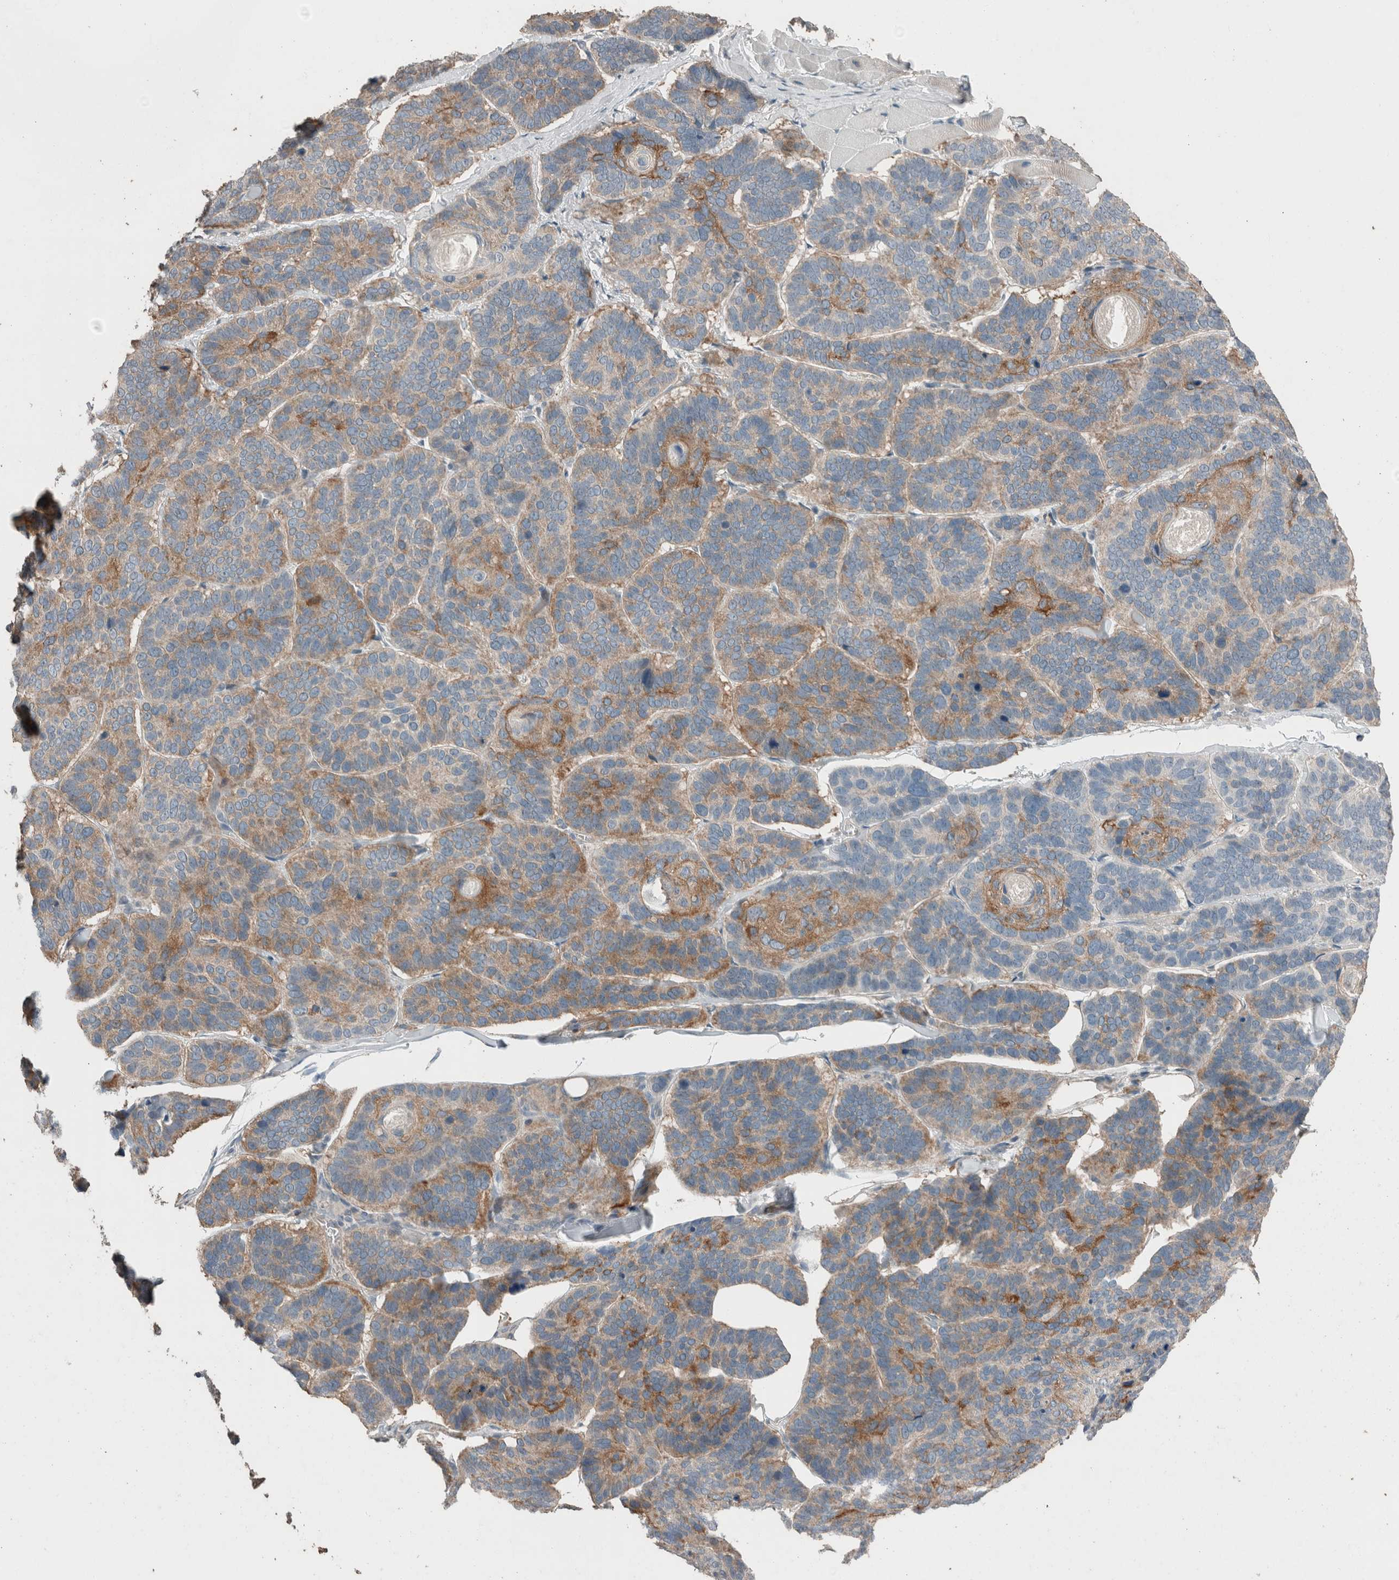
{"staining": {"intensity": "moderate", "quantity": ">75%", "location": "cytoplasmic/membranous"}, "tissue": "skin cancer", "cell_type": "Tumor cells", "image_type": "cancer", "snomed": [{"axis": "morphology", "description": "Basal cell carcinoma"}, {"axis": "topography", "description": "Skin"}], "caption": "Immunohistochemical staining of skin cancer reveals medium levels of moderate cytoplasmic/membranous protein expression in about >75% of tumor cells.", "gene": "ACVR2B", "patient": {"sex": "male", "age": 62}}